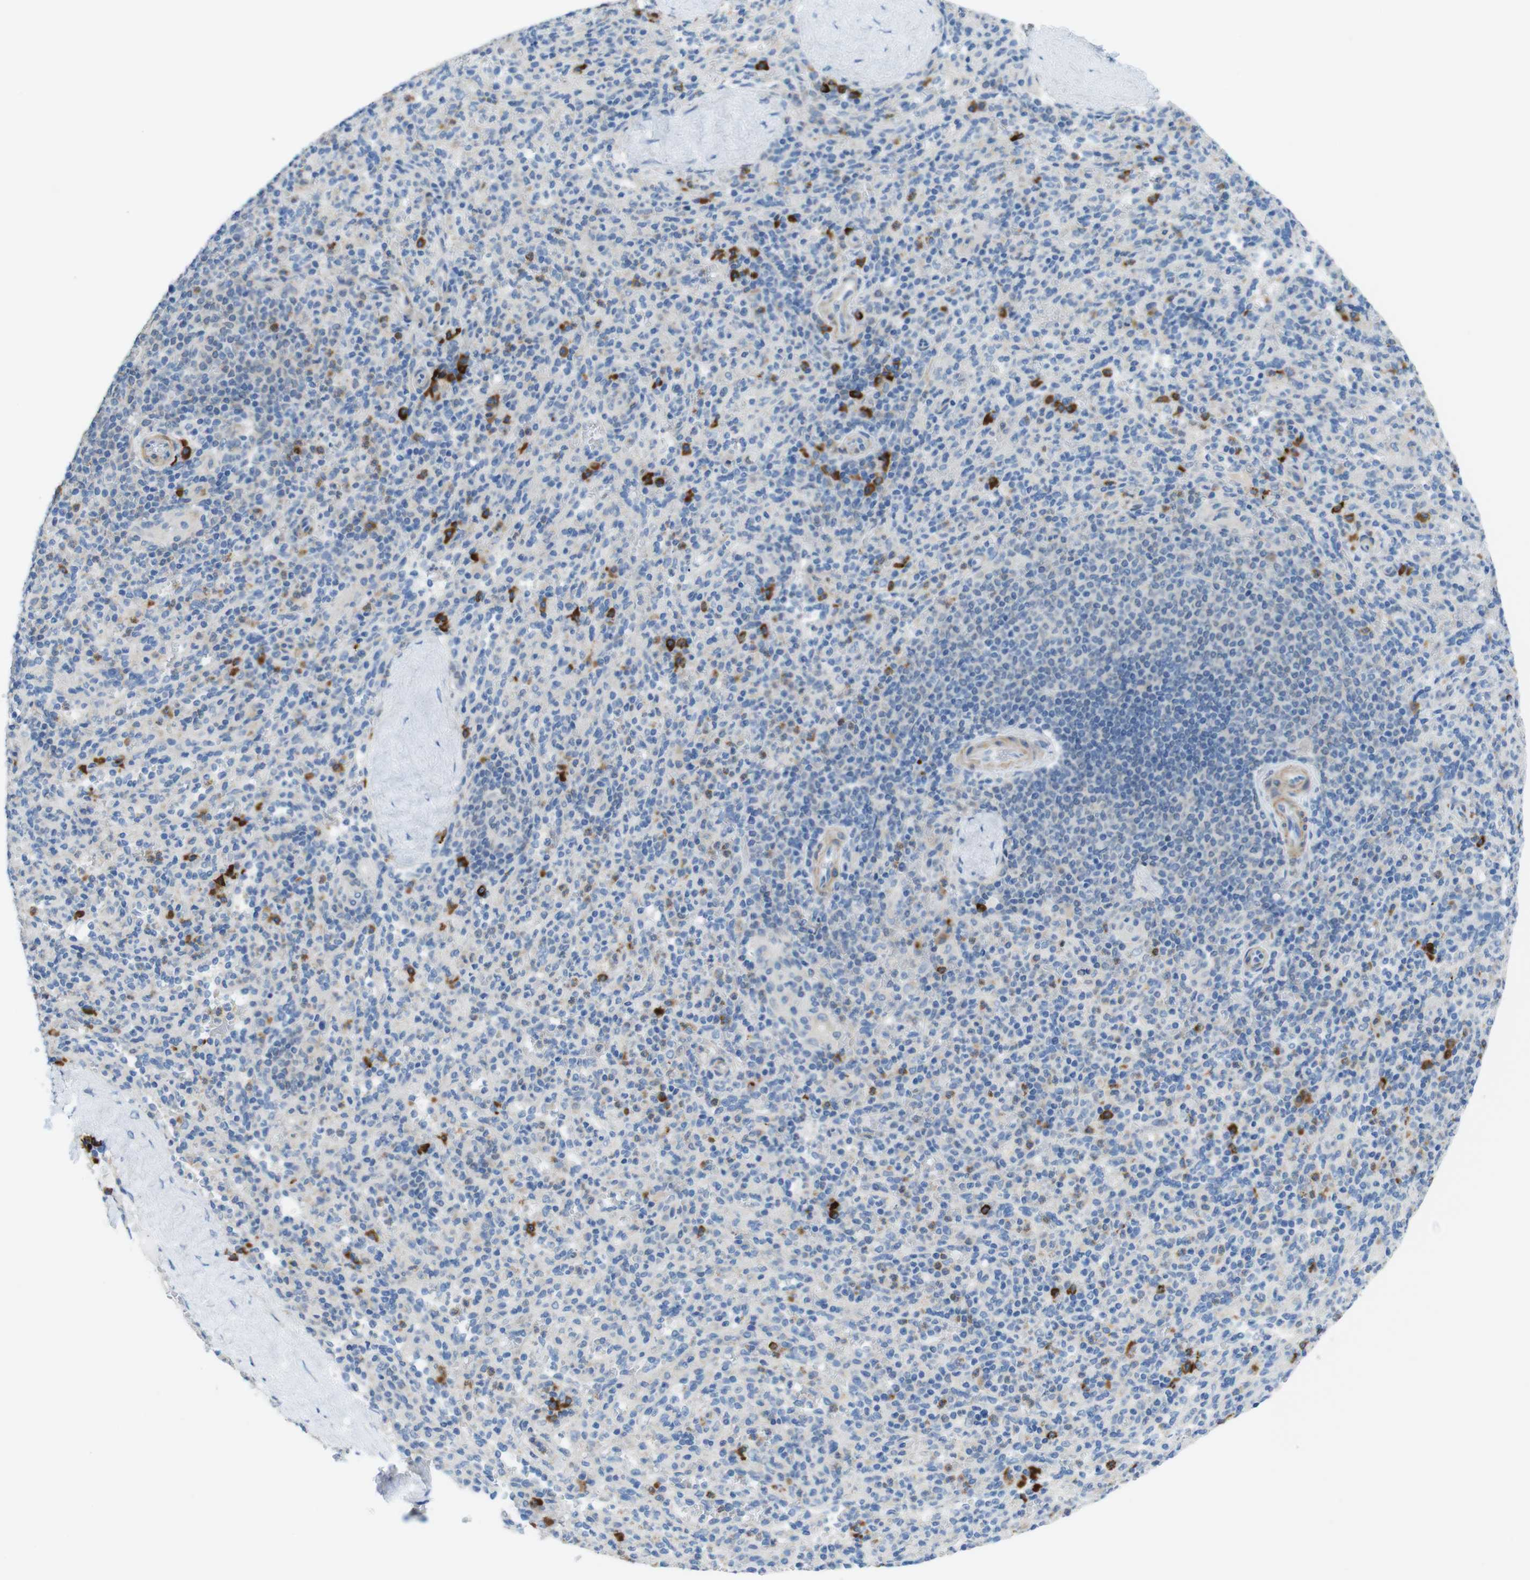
{"staining": {"intensity": "strong", "quantity": "<25%", "location": "cytoplasmic/membranous"}, "tissue": "spleen", "cell_type": "Cells in red pulp", "image_type": "normal", "snomed": [{"axis": "morphology", "description": "Normal tissue, NOS"}, {"axis": "topography", "description": "Spleen"}], "caption": "Cells in red pulp display medium levels of strong cytoplasmic/membranous positivity in about <25% of cells in unremarkable spleen.", "gene": "CLMN", "patient": {"sex": "male", "age": 36}}